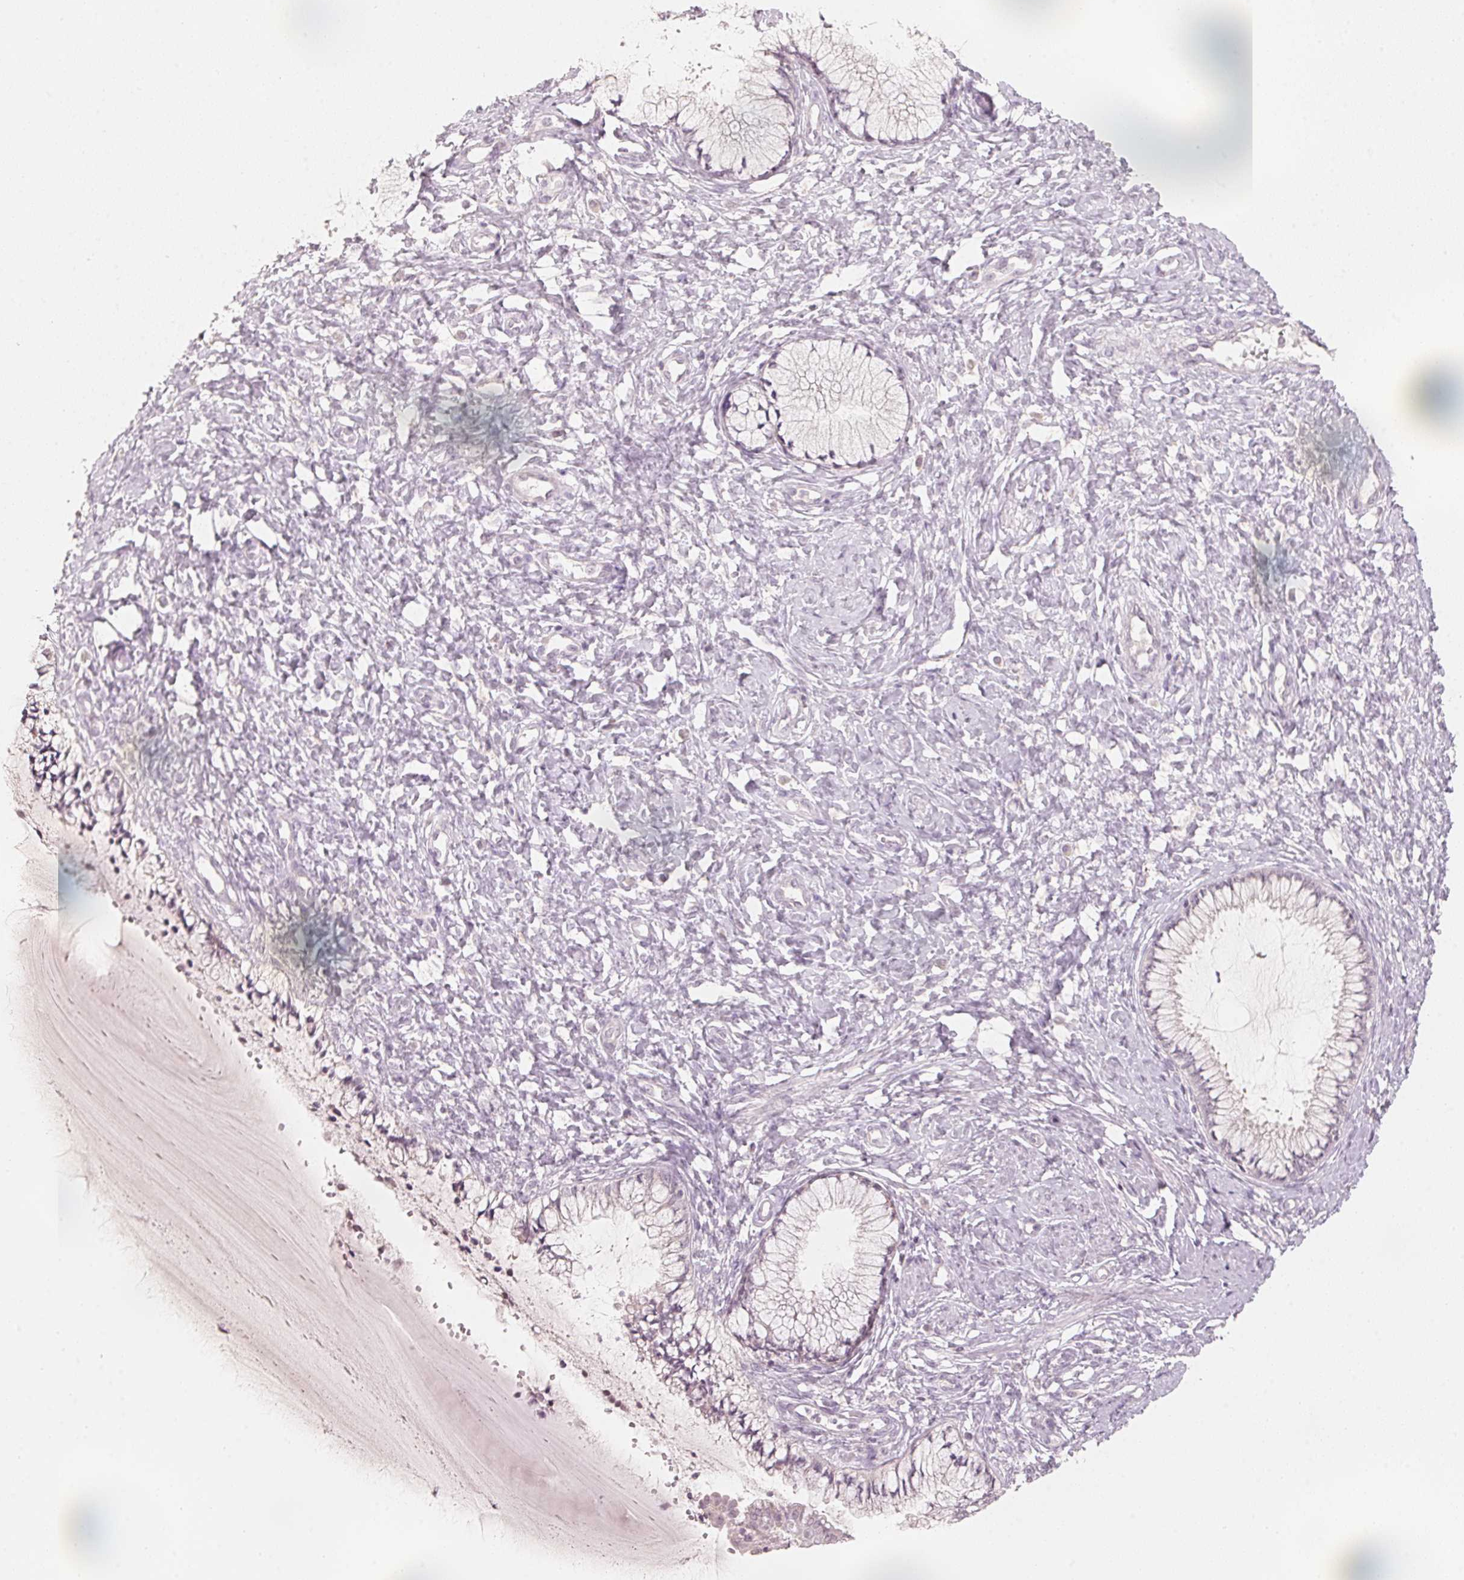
{"staining": {"intensity": "negative", "quantity": "none", "location": "none"}, "tissue": "cervix", "cell_type": "Glandular cells", "image_type": "normal", "snomed": [{"axis": "morphology", "description": "Normal tissue, NOS"}, {"axis": "topography", "description": "Cervix"}], "caption": "Cervix stained for a protein using immunohistochemistry (IHC) exhibits no positivity glandular cells.", "gene": "ANKRD31", "patient": {"sex": "female", "age": 37}}